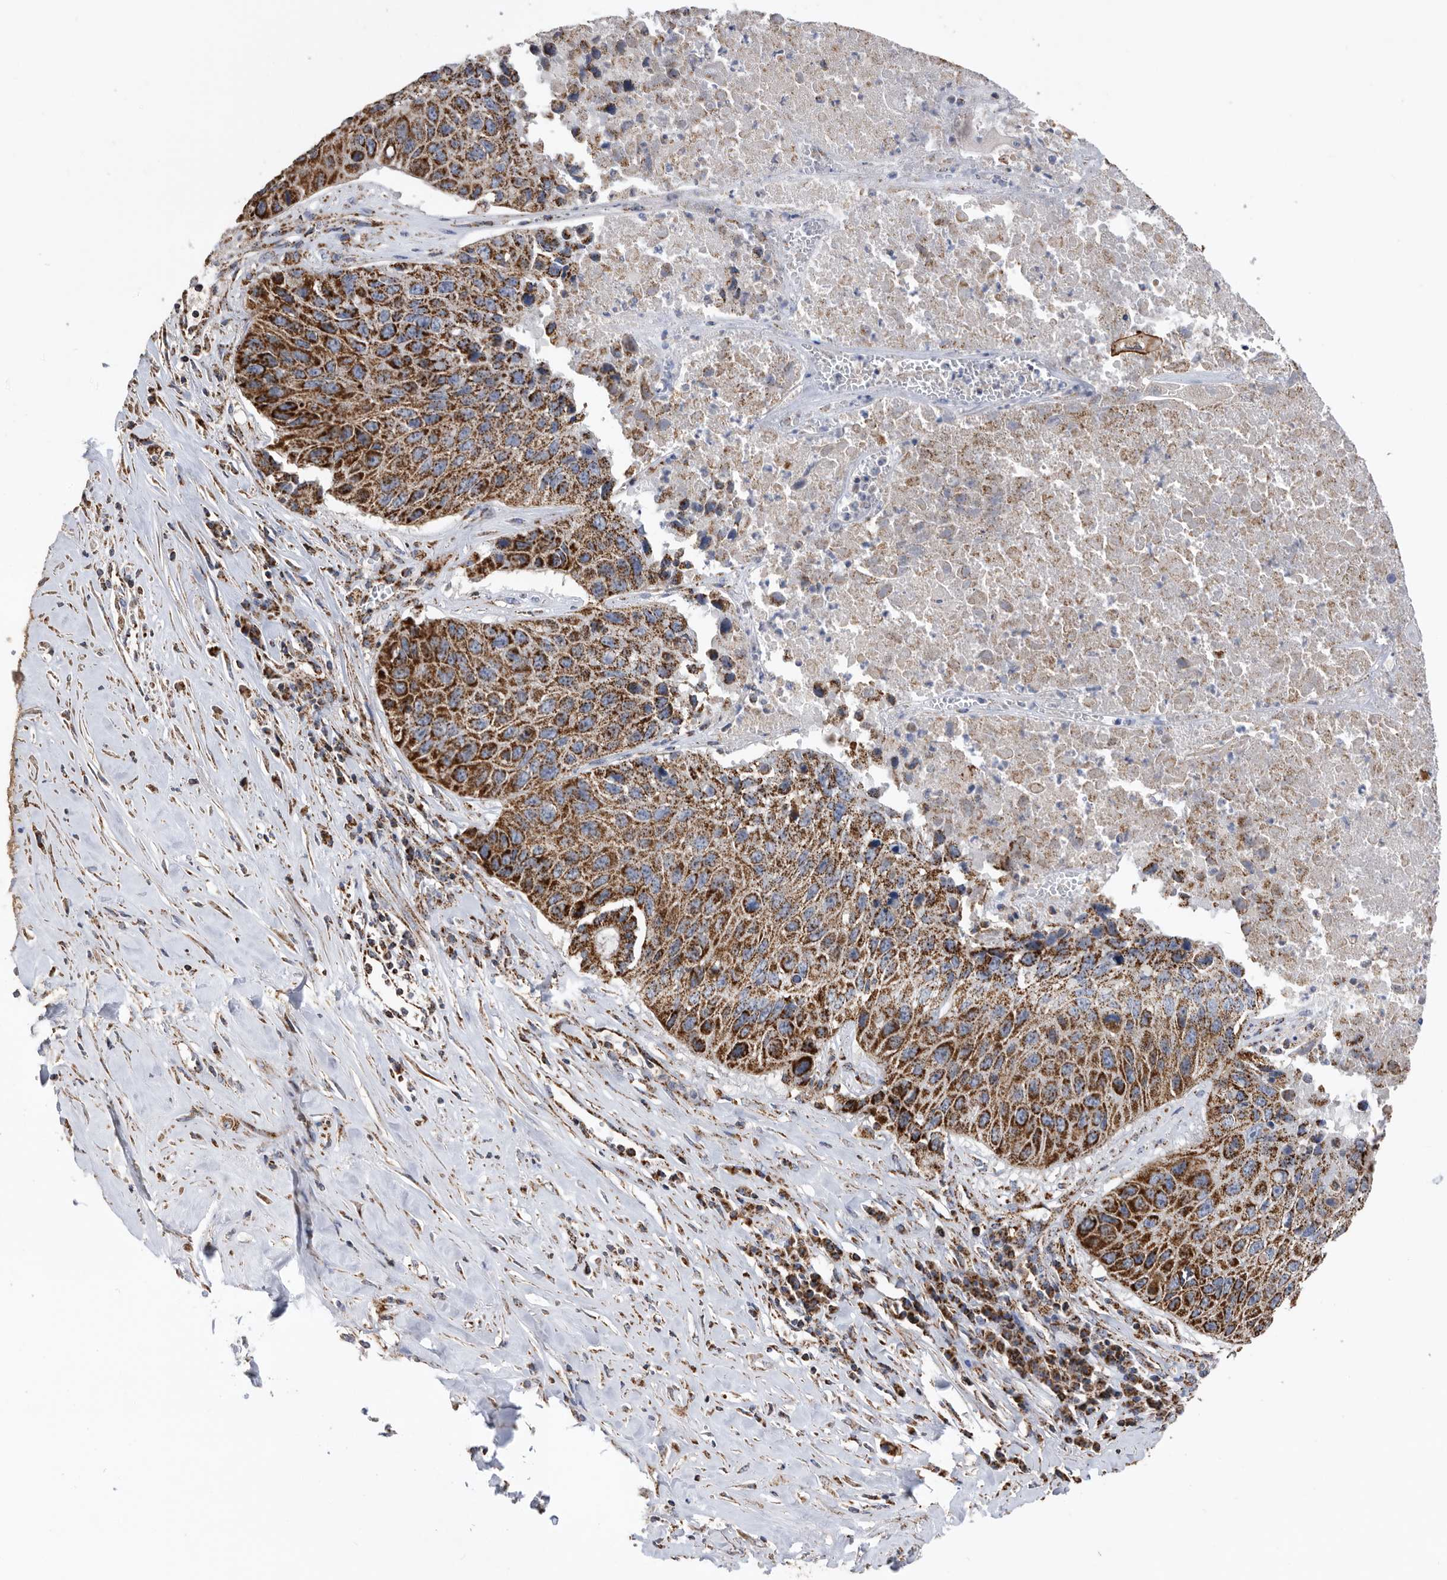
{"staining": {"intensity": "strong", "quantity": ">75%", "location": "cytoplasmic/membranous"}, "tissue": "lung cancer", "cell_type": "Tumor cells", "image_type": "cancer", "snomed": [{"axis": "morphology", "description": "Squamous cell carcinoma, NOS"}, {"axis": "topography", "description": "Lung"}], "caption": "Protein positivity by immunohistochemistry reveals strong cytoplasmic/membranous staining in about >75% of tumor cells in lung cancer.", "gene": "WFDC1", "patient": {"sex": "male", "age": 61}}